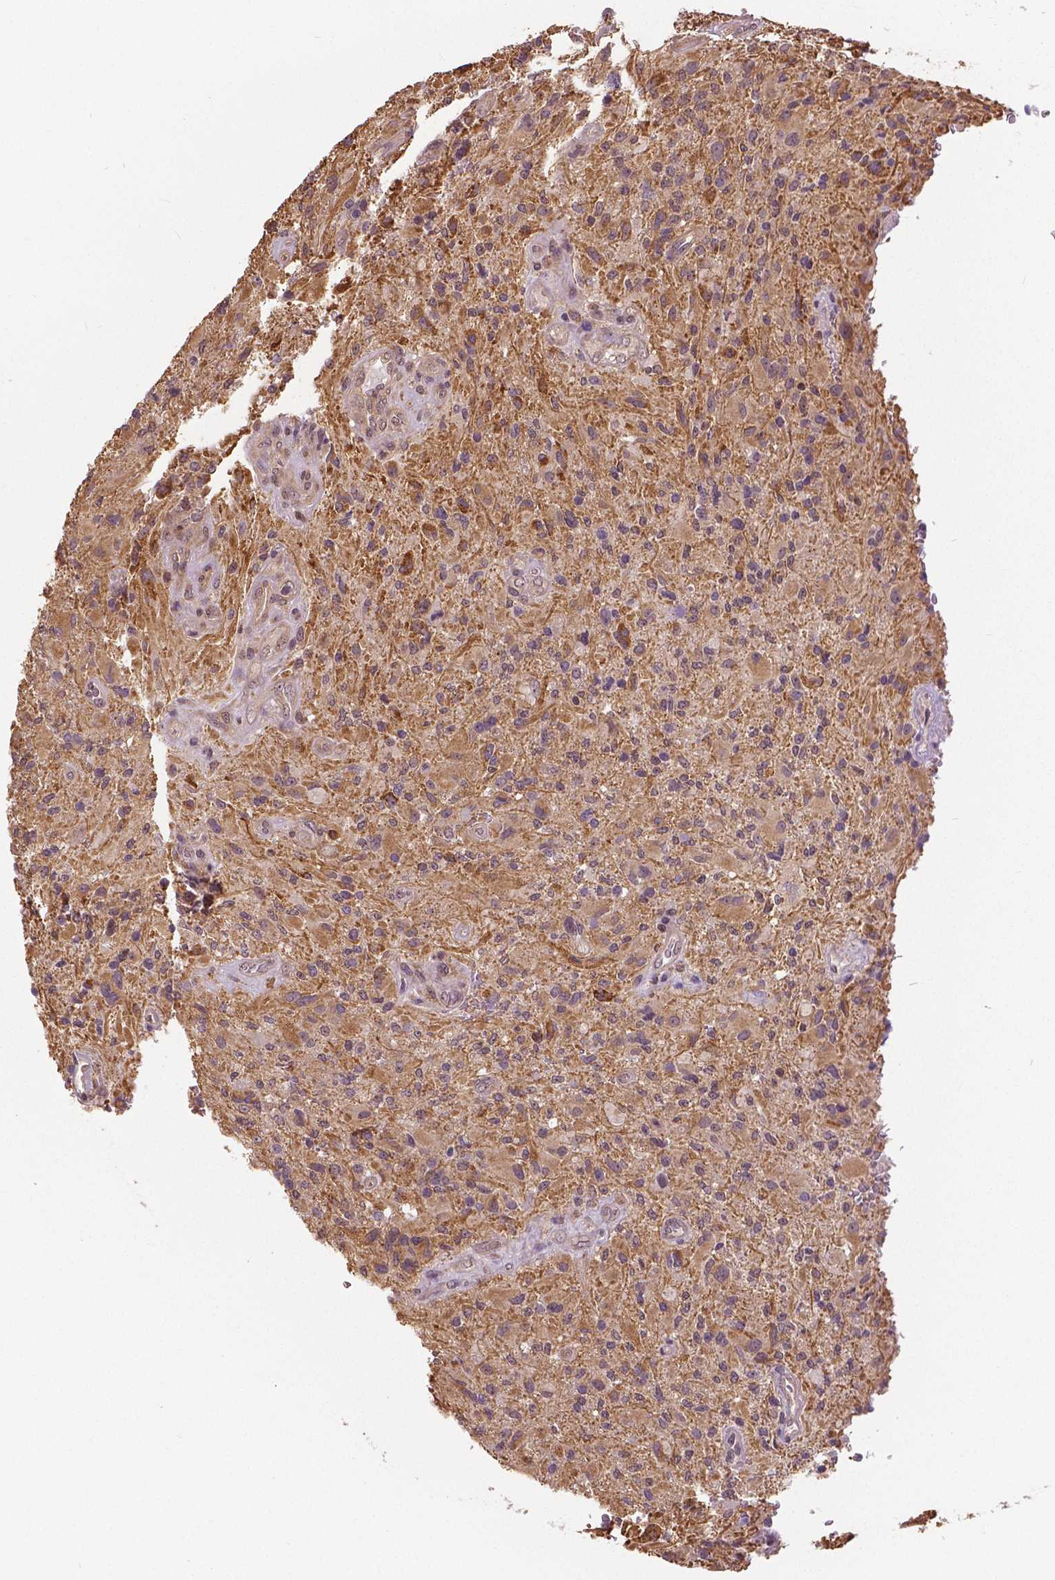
{"staining": {"intensity": "negative", "quantity": "none", "location": "none"}, "tissue": "glioma", "cell_type": "Tumor cells", "image_type": "cancer", "snomed": [{"axis": "morphology", "description": "Glioma, malignant, High grade"}, {"axis": "topography", "description": "Brain"}], "caption": "An immunohistochemistry histopathology image of glioma is shown. There is no staining in tumor cells of glioma.", "gene": "ANXA13", "patient": {"sex": "male", "age": 53}}